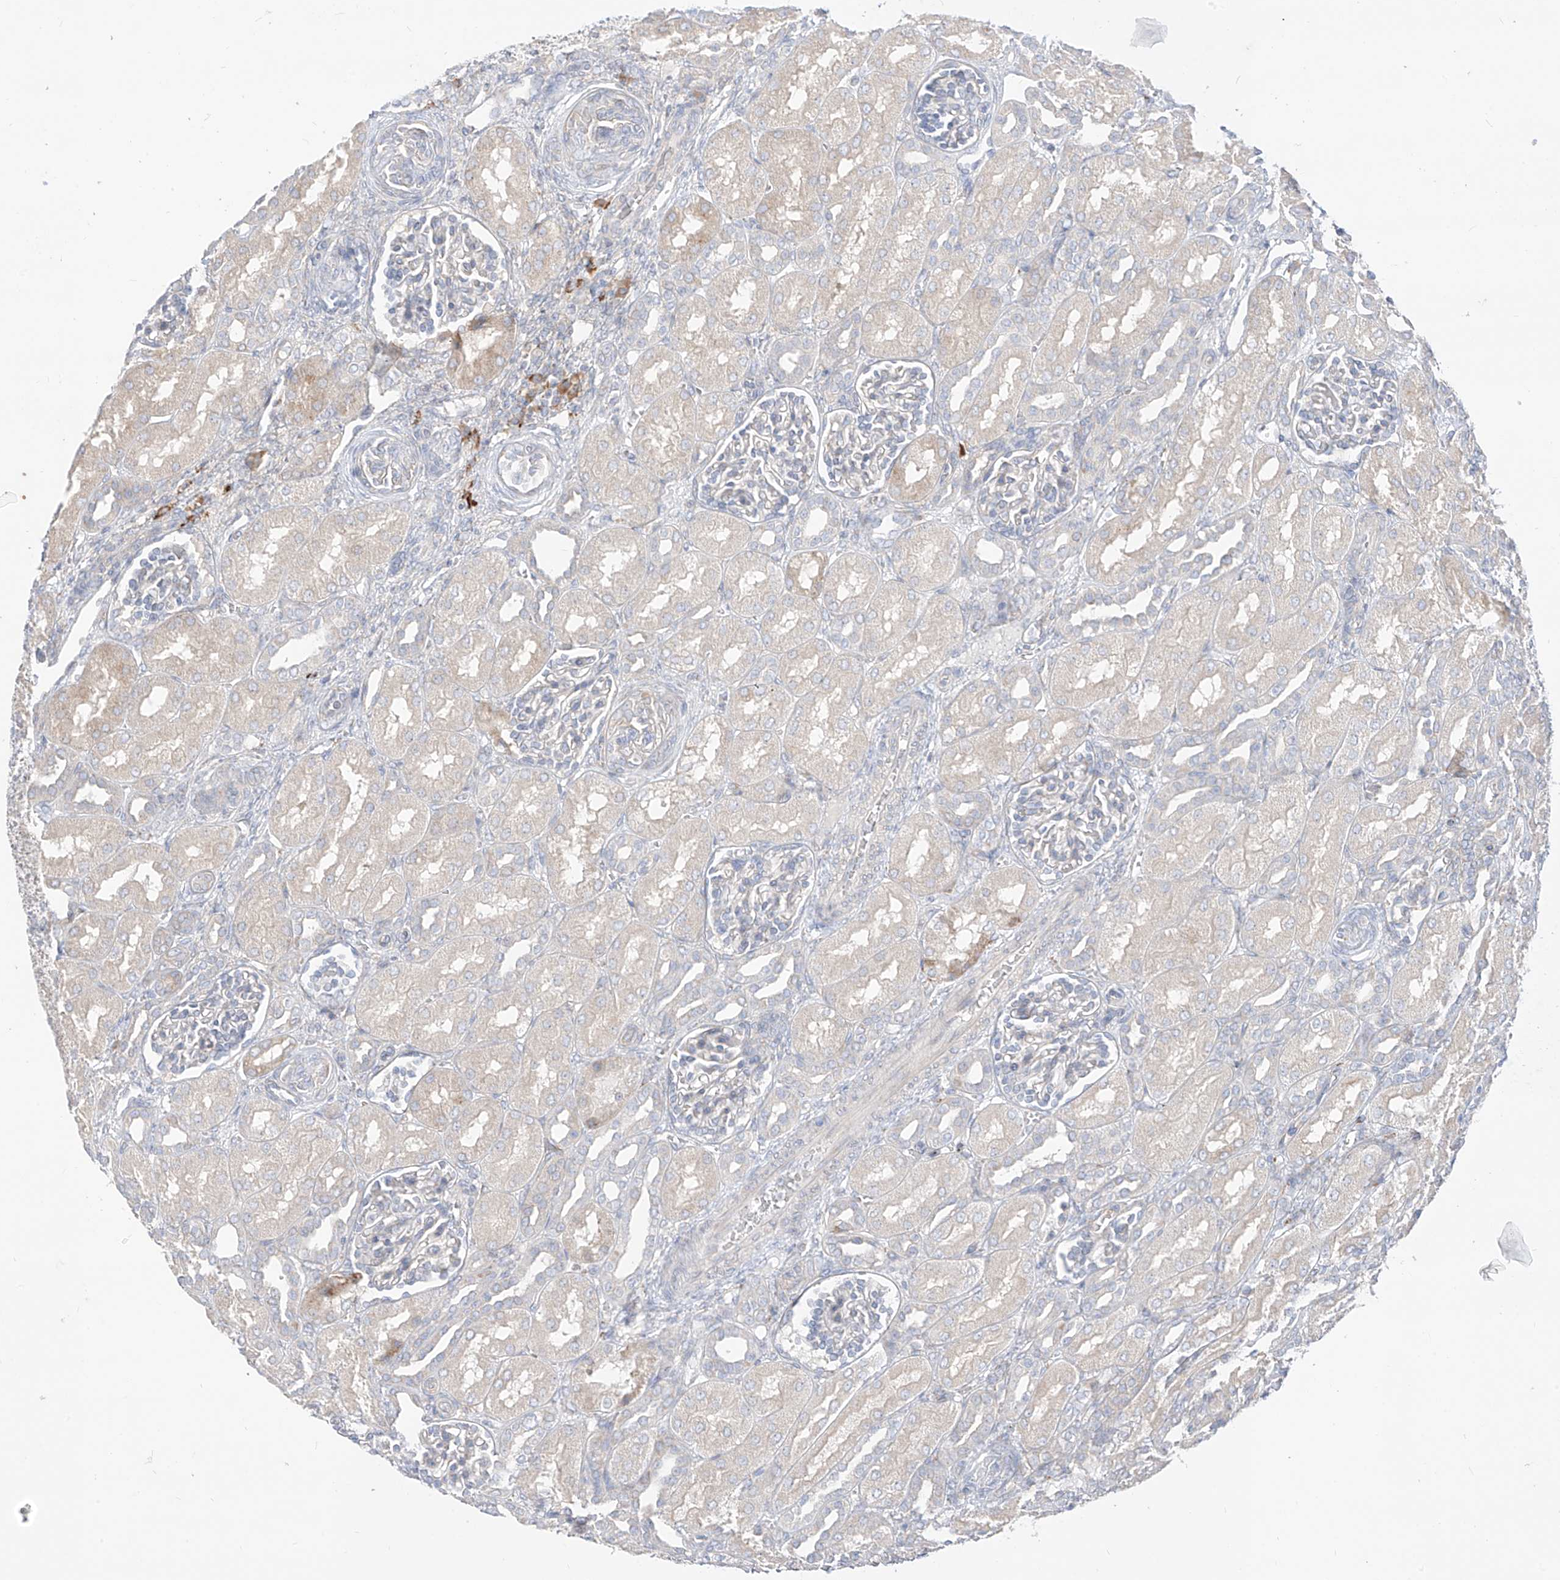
{"staining": {"intensity": "negative", "quantity": "none", "location": "none"}, "tissue": "kidney", "cell_type": "Cells in glomeruli", "image_type": "normal", "snomed": [{"axis": "morphology", "description": "Normal tissue, NOS"}, {"axis": "morphology", "description": "Neoplasm, malignant, NOS"}, {"axis": "topography", "description": "Kidney"}], "caption": "DAB (3,3'-diaminobenzidine) immunohistochemical staining of unremarkable kidney shows no significant staining in cells in glomeruli. The staining is performed using DAB (3,3'-diaminobenzidine) brown chromogen with nuclei counter-stained in using hematoxylin.", "gene": "SYTL3", "patient": {"sex": "female", "age": 1}}